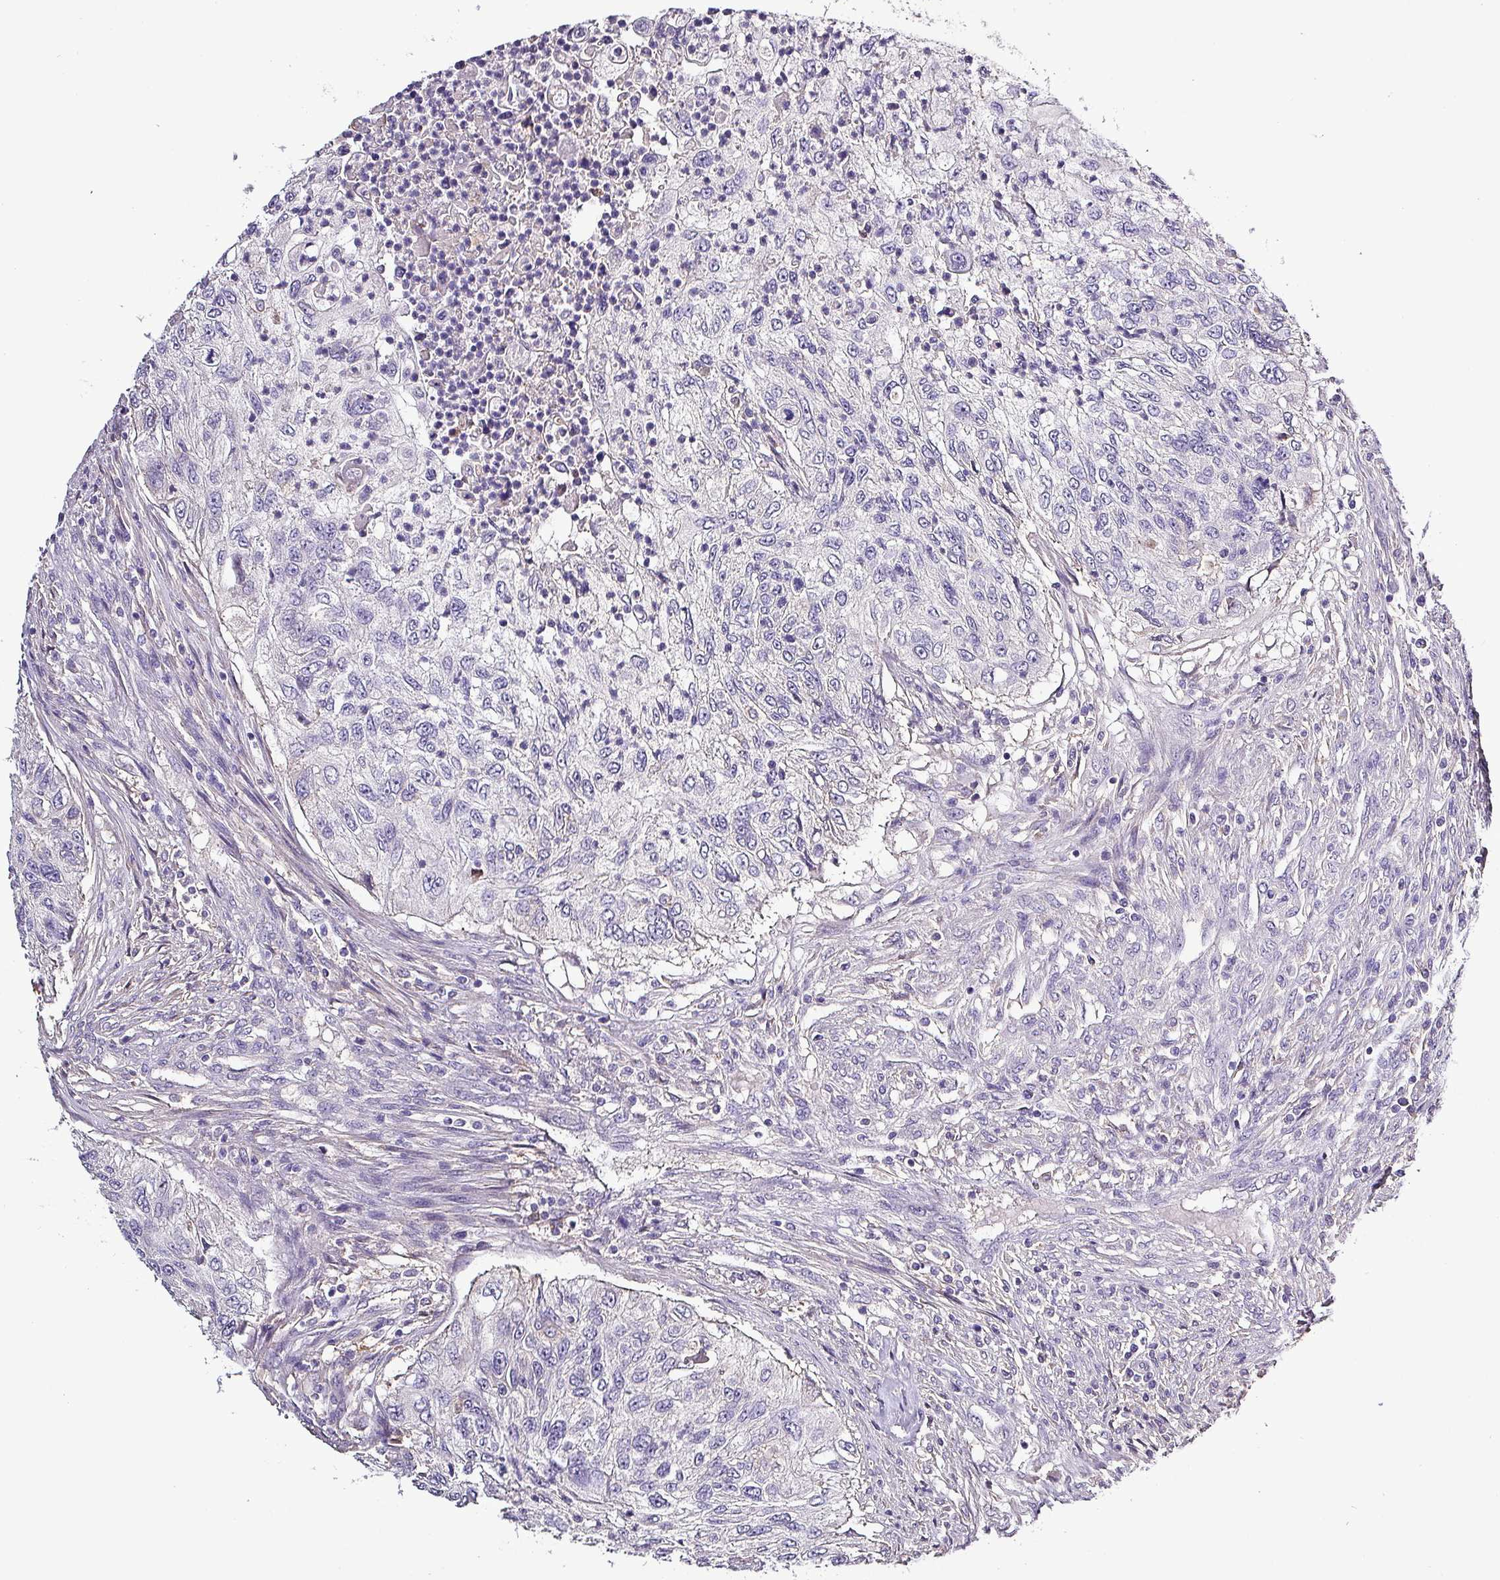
{"staining": {"intensity": "negative", "quantity": "none", "location": "none"}, "tissue": "urothelial cancer", "cell_type": "Tumor cells", "image_type": "cancer", "snomed": [{"axis": "morphology", "description": "Urothelial carcinoma, High grade"}, {"axis": "topography", "description": "Urinary bladder"}], "caption": "This is a image of immunohistochemistry staining of urothelial cancer, which shows no staining in tumor cells. (DAB immunohistochemistry (IHC) visualized using brightfield microscopy, high magnification).", "gene": "HTRA4", "patient": {"sex": "female", "age": 60}}